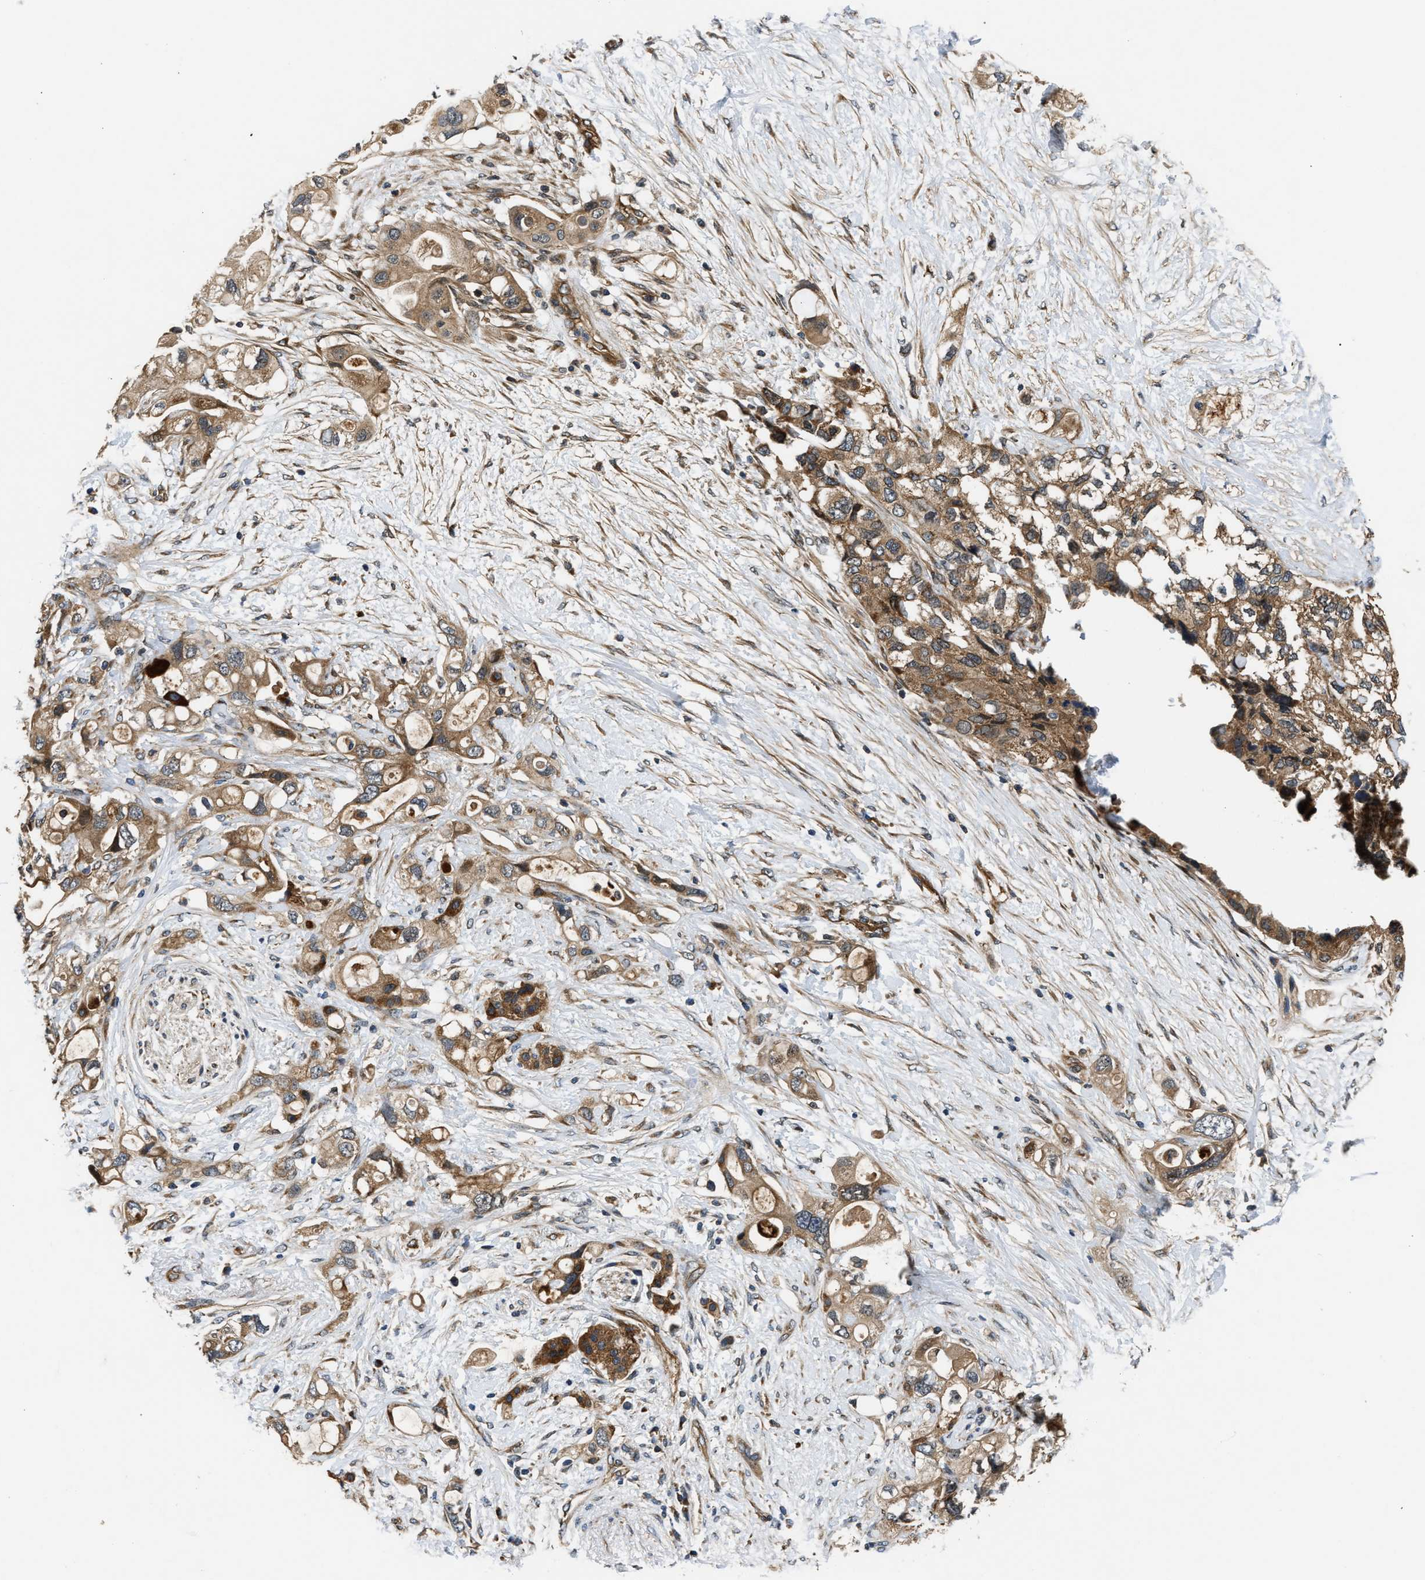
{"staining": {"intensity": "moderate", "quantity": ">75%", "location": "cytoplasmic/membranous"}, "tissue": "pancreatic cancer", "cell_type": "Tumor cells", "image_type": "cancer", "snomed": [{"axis": "morphology", "description": "Adenocarcinoma, NOS"}, {"axis": "topography", "description": "Pancreas"}], "caption": "Immunohistochemical staining of human pancreatic cancer (adenocarcinoma) displays medium levels of moderate cytoplasmic/membranous protein positivity in approximately >75% of tumor cells.", "gene": "PNPLA8", "patient": {"sex": "female", "age": 56}}